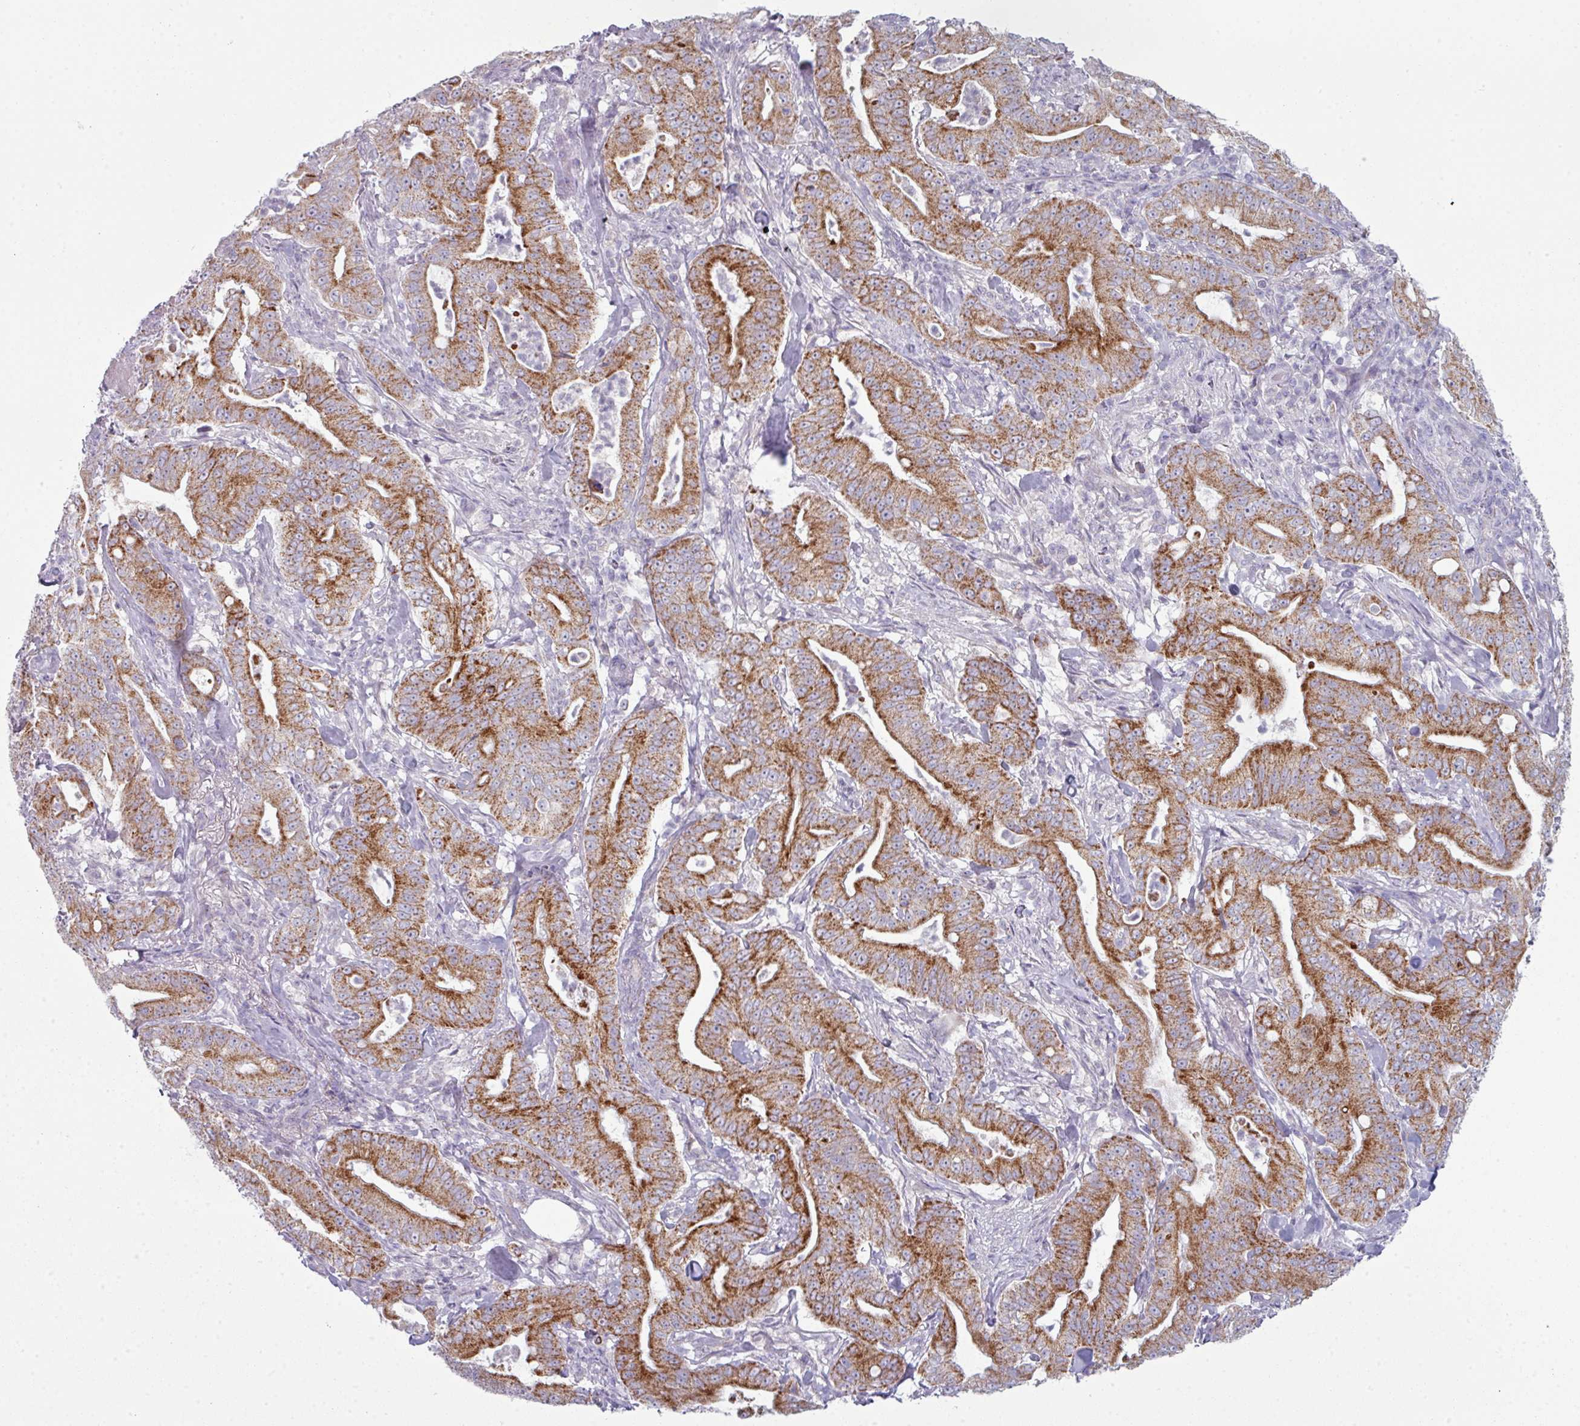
{"staining": {"intensity": "strong", "quantity": ">75%", "location": "cytoplasmic/membranous"}, "tissue": "pancreatic cancer", "cell_type": "Tumor cells", "image_type": "cancer", "snomed": [{"axis": "morphology", "description": "Adenocarcinoma, NOS"}, {"axis": "topography", "description": "Pancreas"}], "caption": "IHC (DAB (3,3'-diaminobenzidine)) staining of human pancreatic cancer displays strong cytoplasmic/membranous protein expression in approximately >75% of tumor cells. The staining was performed using DAB, with brown indicating positive protein expression. Nuclei are stained blue with hematoxylin.", "gene": "ZNF615", "patient": {"sex": "male", "age": 71}}